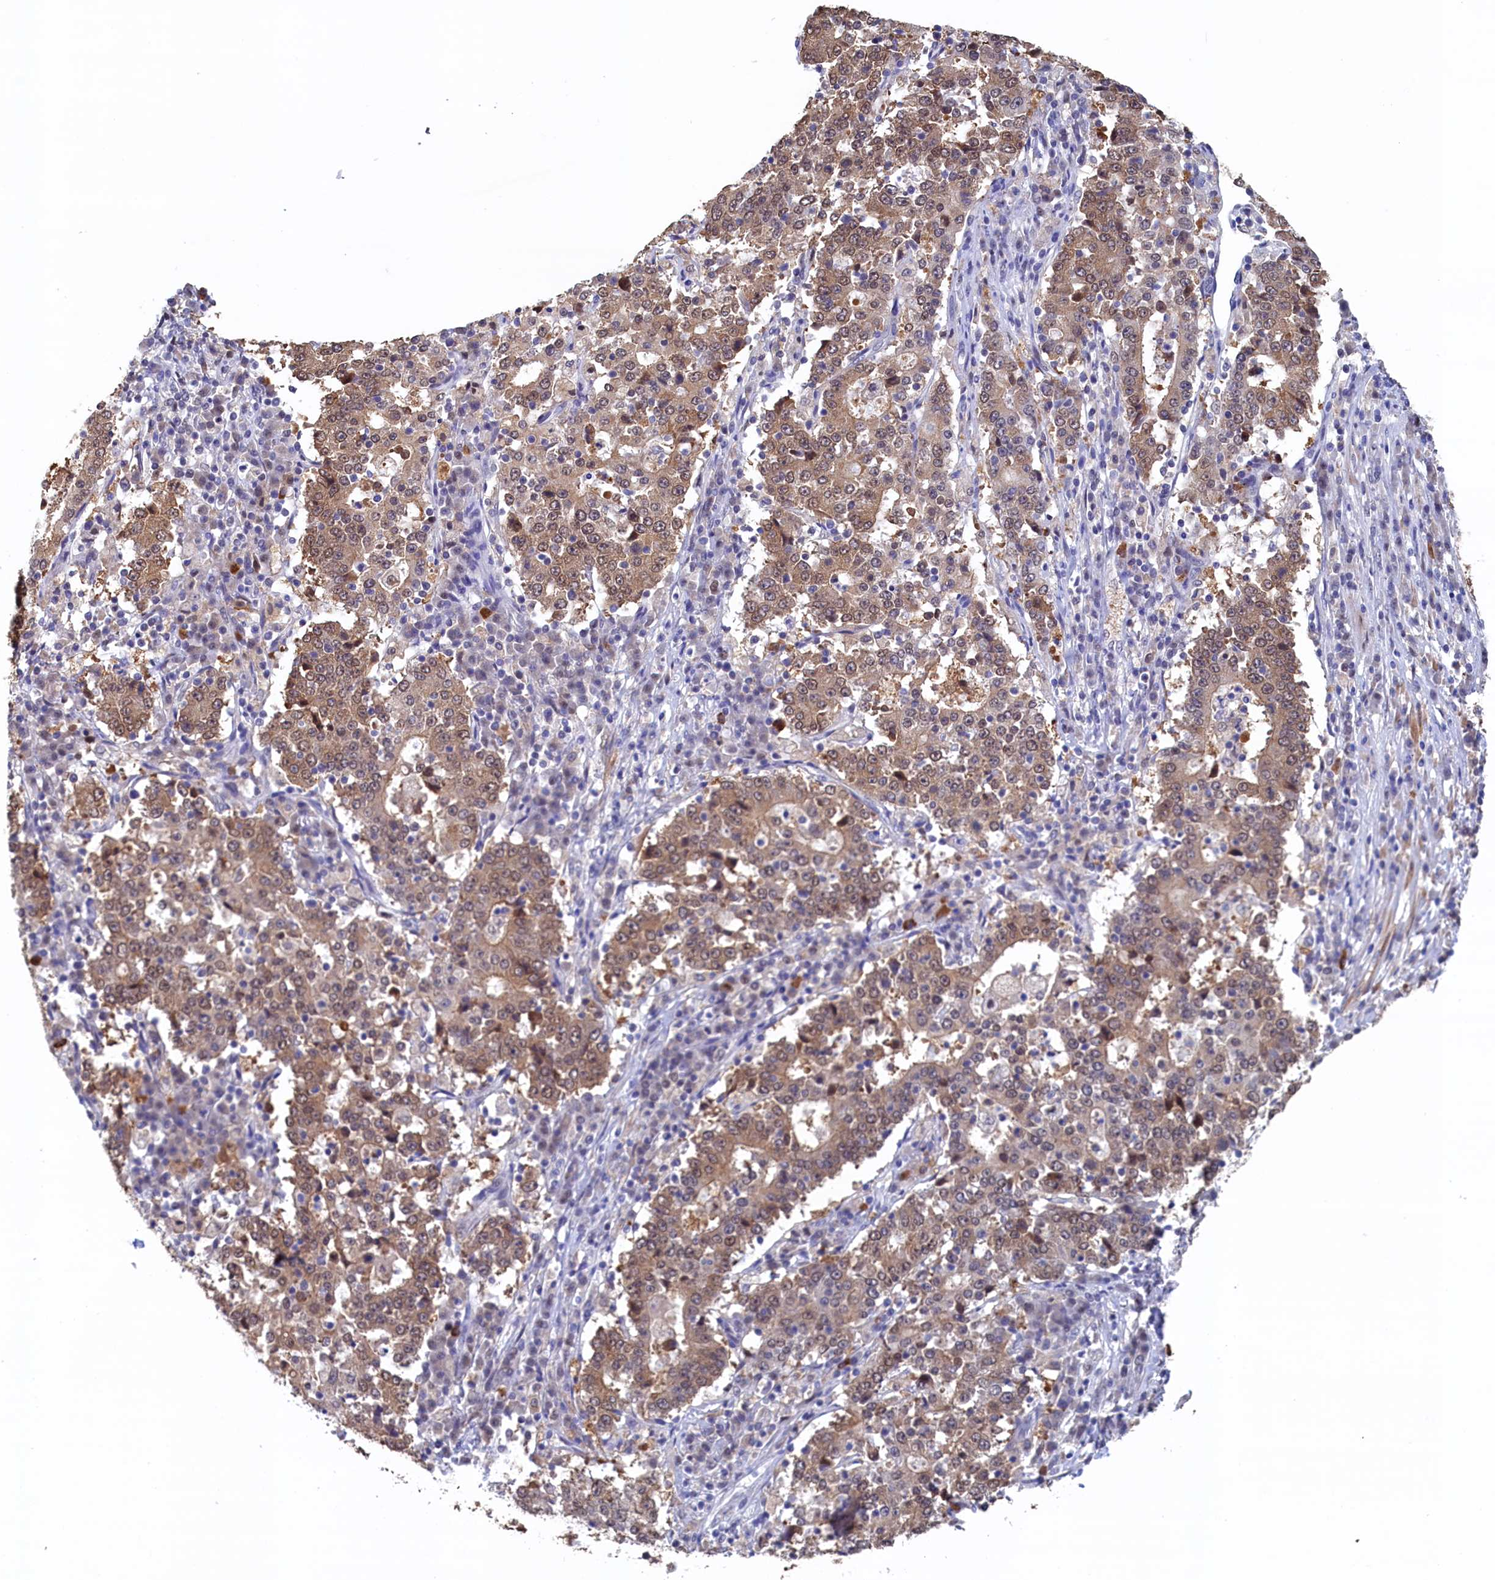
{"staining": {"intensity": "moderate", "quantity": ">75%", "location": "cytoplasmic/membranous,nuclear"}, "tissue": "stomach cancer", "cell_type": "Tumor cells", "image_type": "cancer", "snomed": [{"axis": "morphology", "description": "Adenocarcinoma, NOS"}, {"axis": "topography", "description": "Stomach"}], "caption": "Protein expression analysis of stomach cancer (adenocarcinoma) demonstrates moderate cytoplasmic/membranous and nuclear staining in approximately >75% of tumor cells.", "gene": "AHCY", "patient": {"sex": "male", "age": 59}}